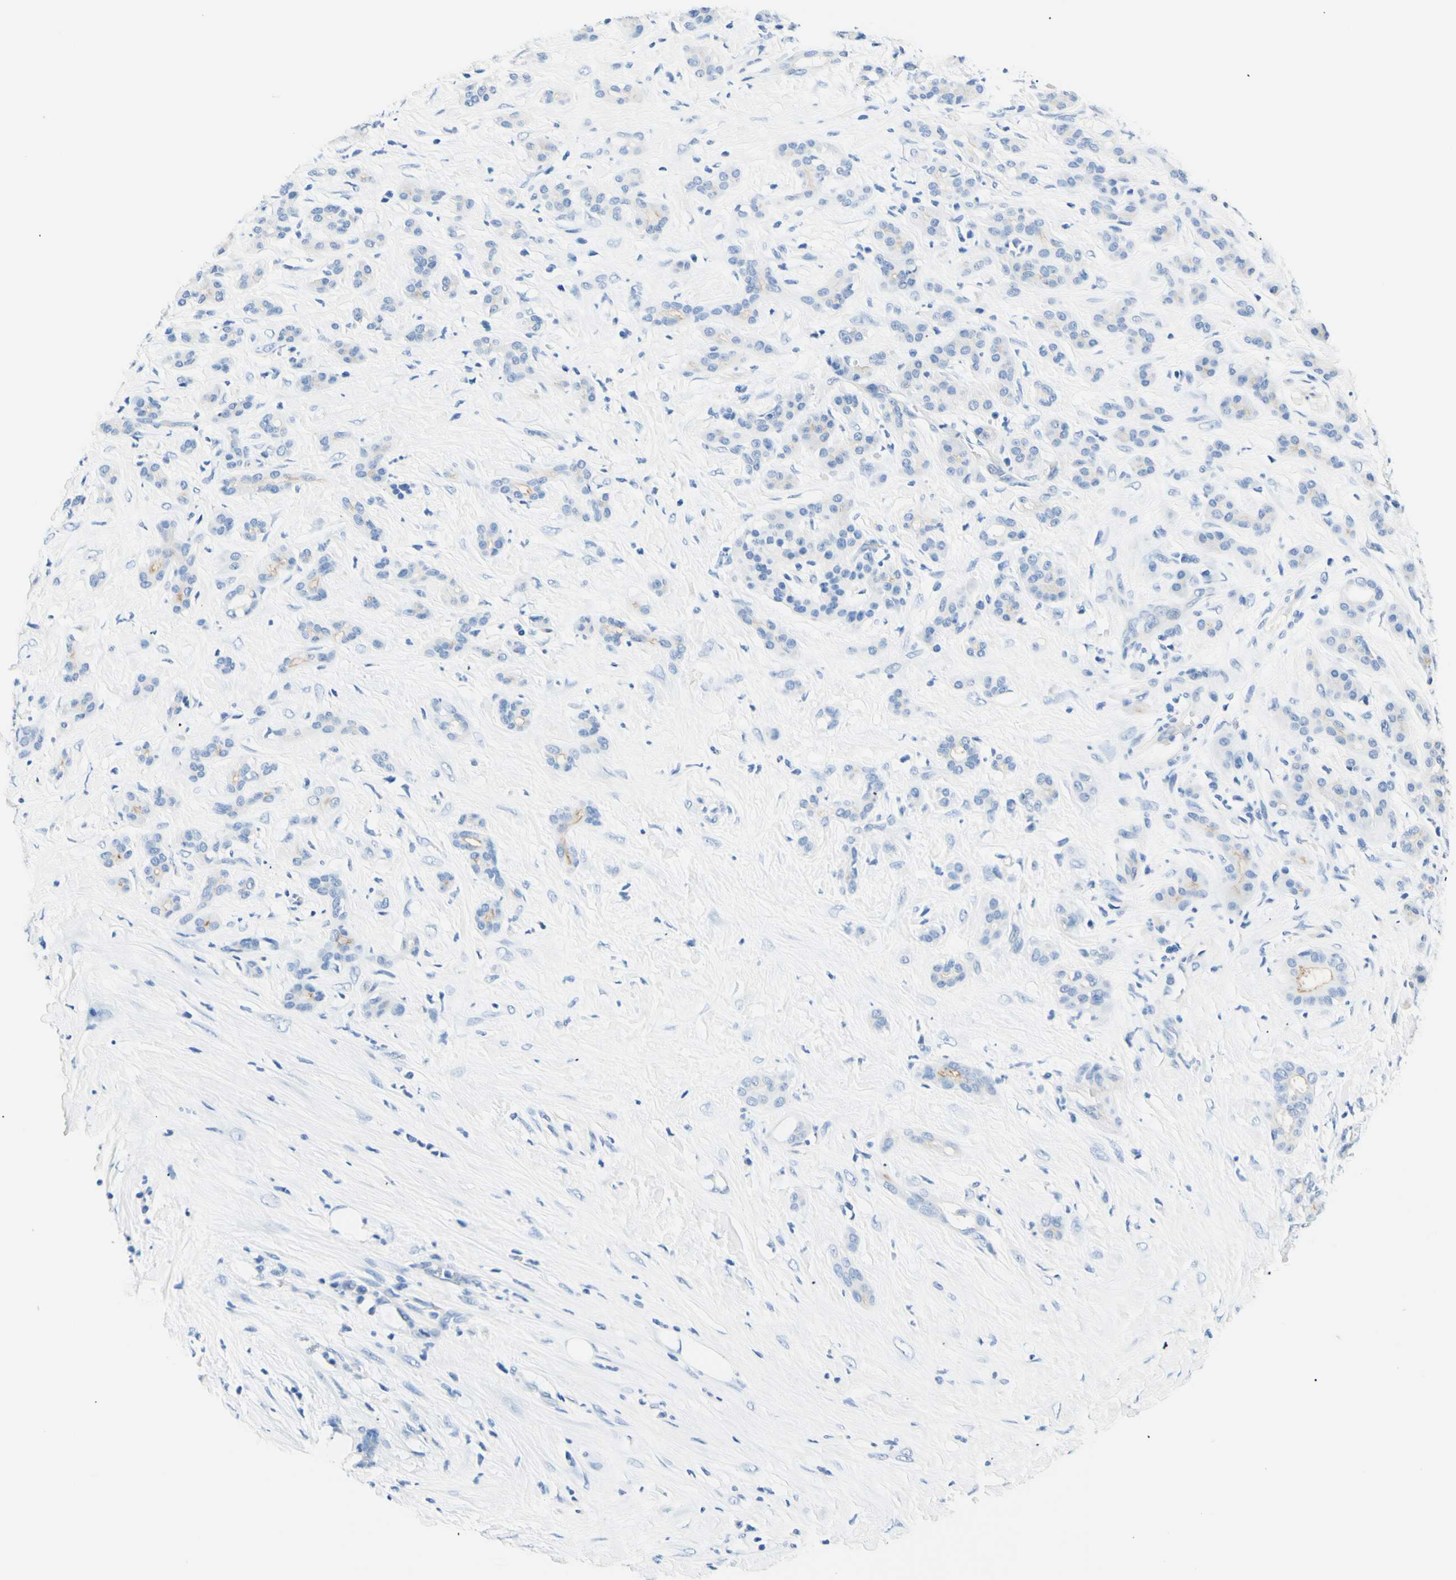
{"staining": {"intensity": "negative", "quantity": "none", "location": "none"}, "tissue": "pancreatic cancer", "cell_type": "Tumor cells", "image_type": "cancer", "snomed": [{"axis": "morphology", "description": "Adenocarcinoma, NOS"}, {"axis": "topography", "description": "Pancreas"}], "caption": "Pancreatic cancer was stained to show a protein in brown. There is no significant expression in tumor cells.", "gene": "HPCA", "patient": {"sex": "male", "age": 41}}